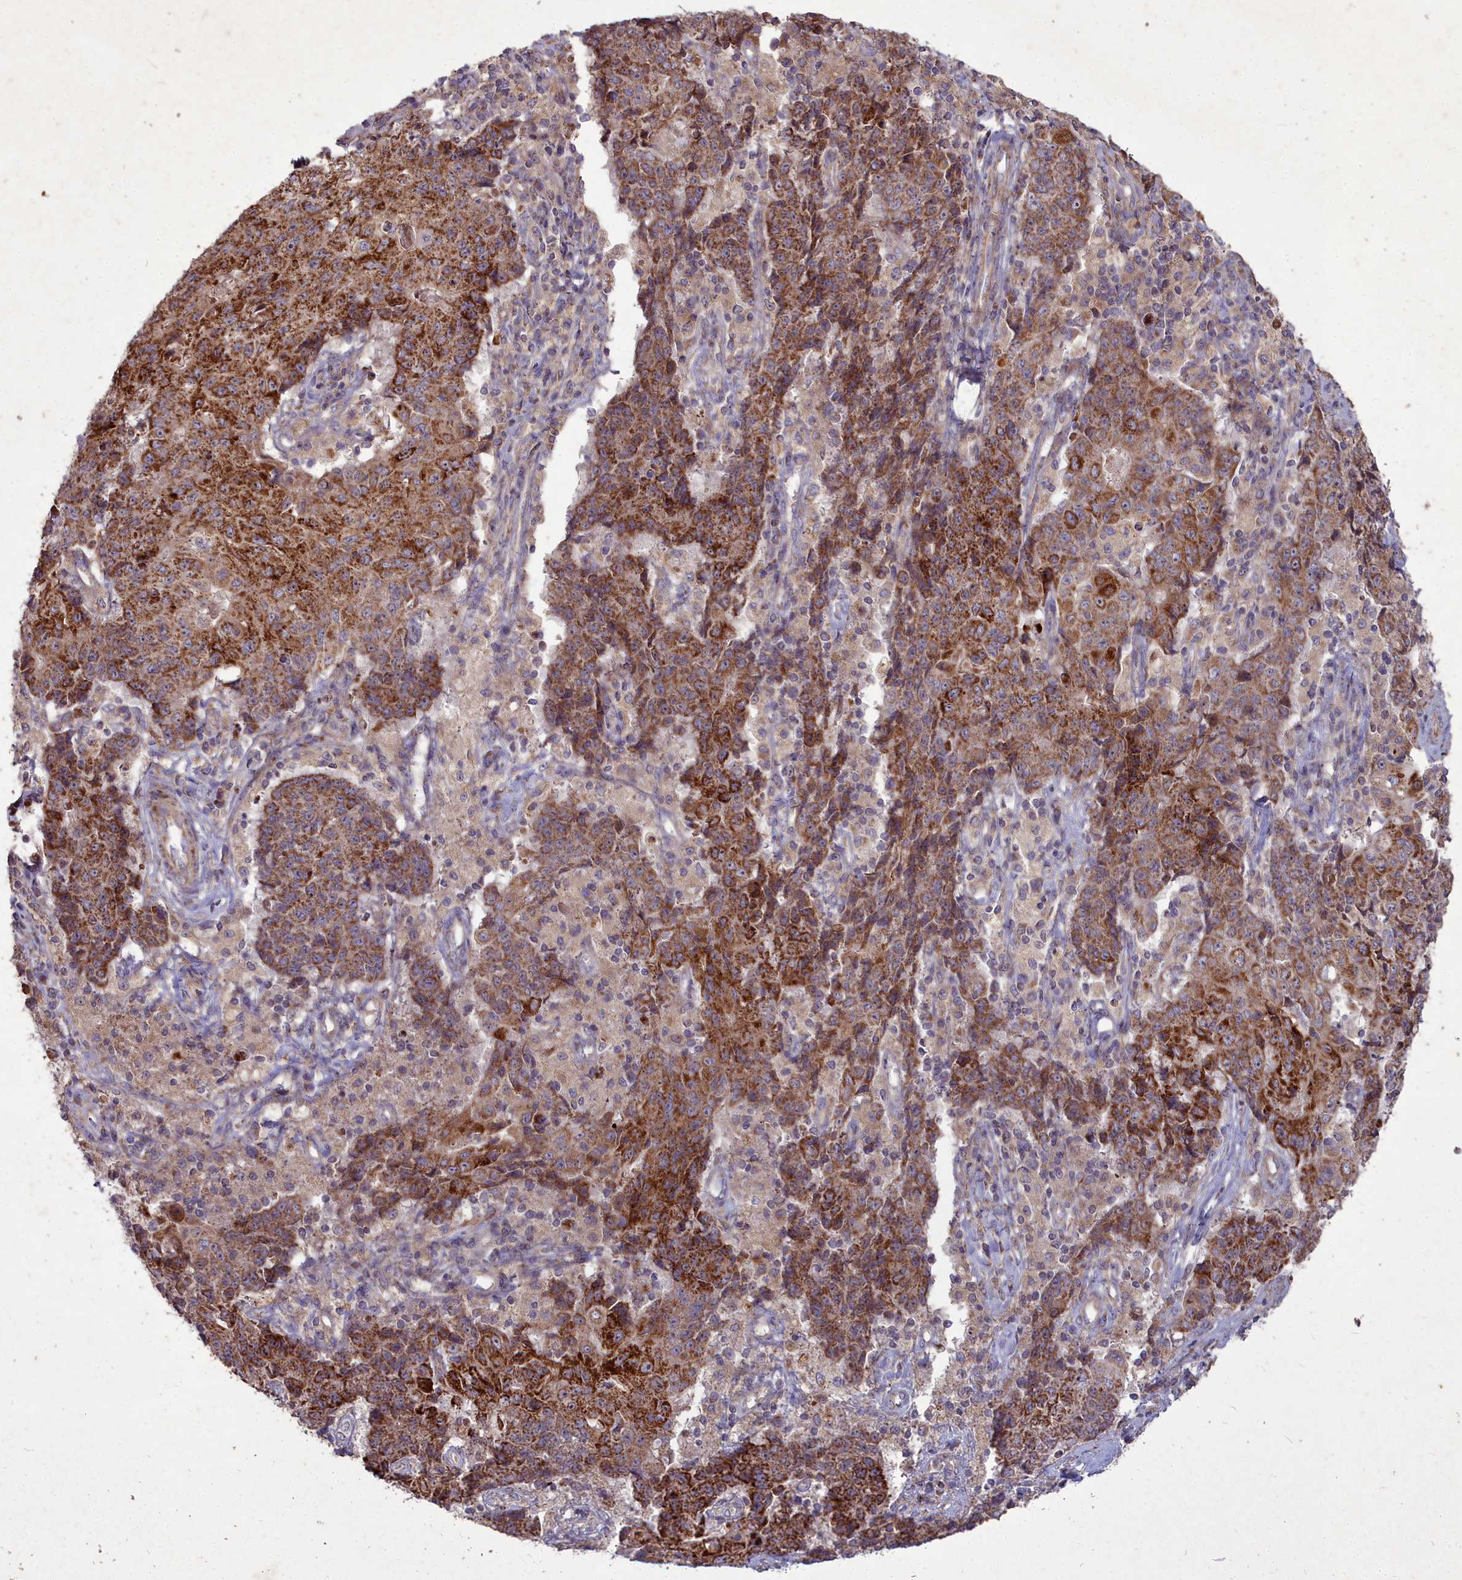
{"staining": {"intensity": "strong", "quantity": ">75%", "location": "cytoplasmic/membranous"}, "tissue": "ovarian cancer", "cell_type": "Tumor cells", "image_type": "cancer", "snomed": [{"axis": "morphology", "description": "Carcinoma, endometroid"}, {"axis": "topography", "description": "Ovary"}], "caption": "Ovarian cancer was stained to show a protein in brown. There is high levels of strong cytoplasmic/membranous expression in approximately >75% of tumor cells.", "gene": "COX11", "patient": {"sex": "female", "age": 42}}